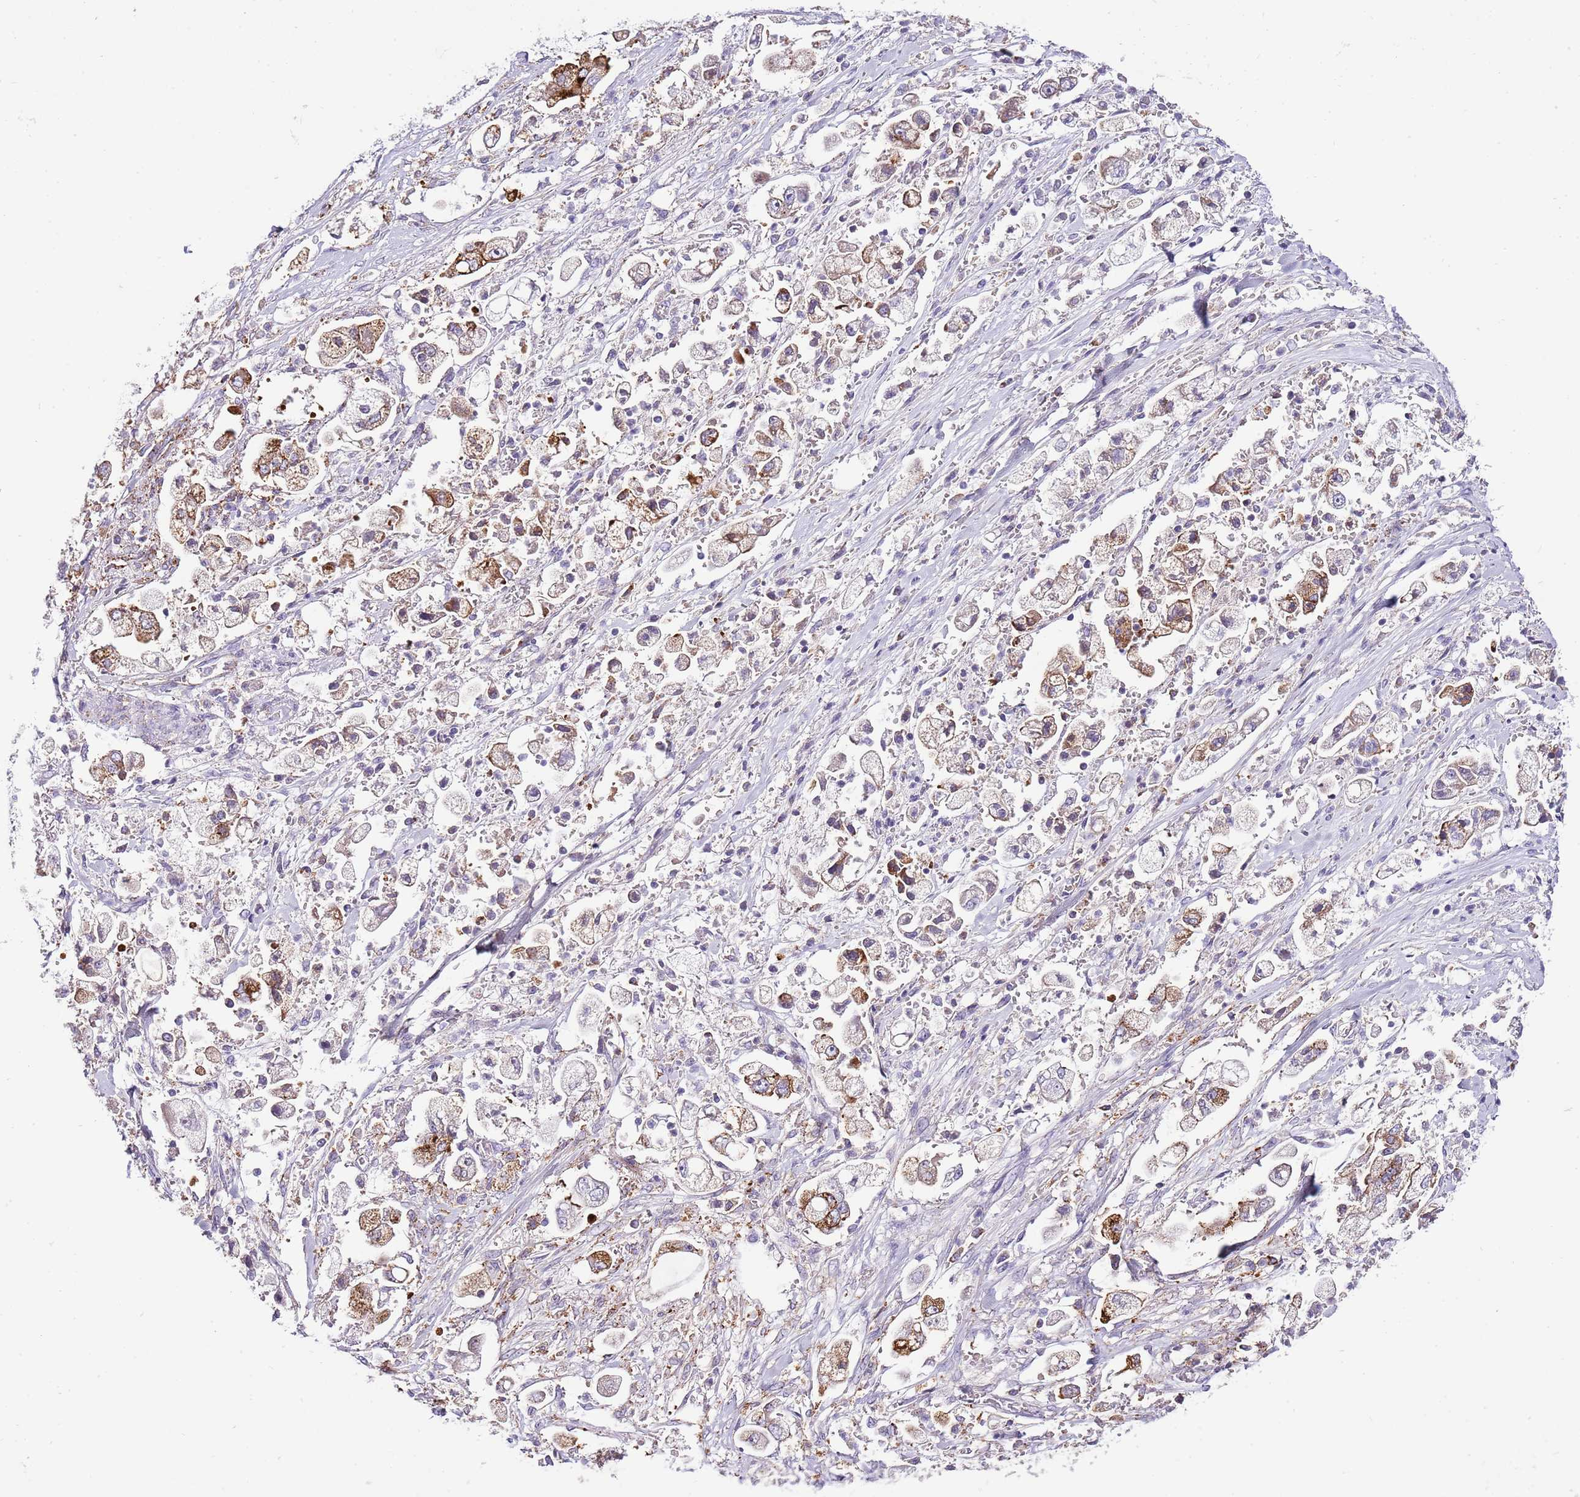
{"staining": {"intensity": "moderate", "quantity": "25%-75%", "location": "cytoplasmic/membranous"}, "tissue": "stomach cancer", "cell_type": "Tumor cells", "image_type": "cancer", "snomed": [{"axis": "morphology", "description": "Adenocarcinoma, NOS"}, {"axis": "topography", "description": "Stomach"}], "caption": "The image displays staining of adenocarcinoma (stomach), revealing moderate cytoplasmic/membranous protein staining (brown color) within tumor cells.", "gene": "ABHD17A", "patient": {"sex": "male", "age": 62}}